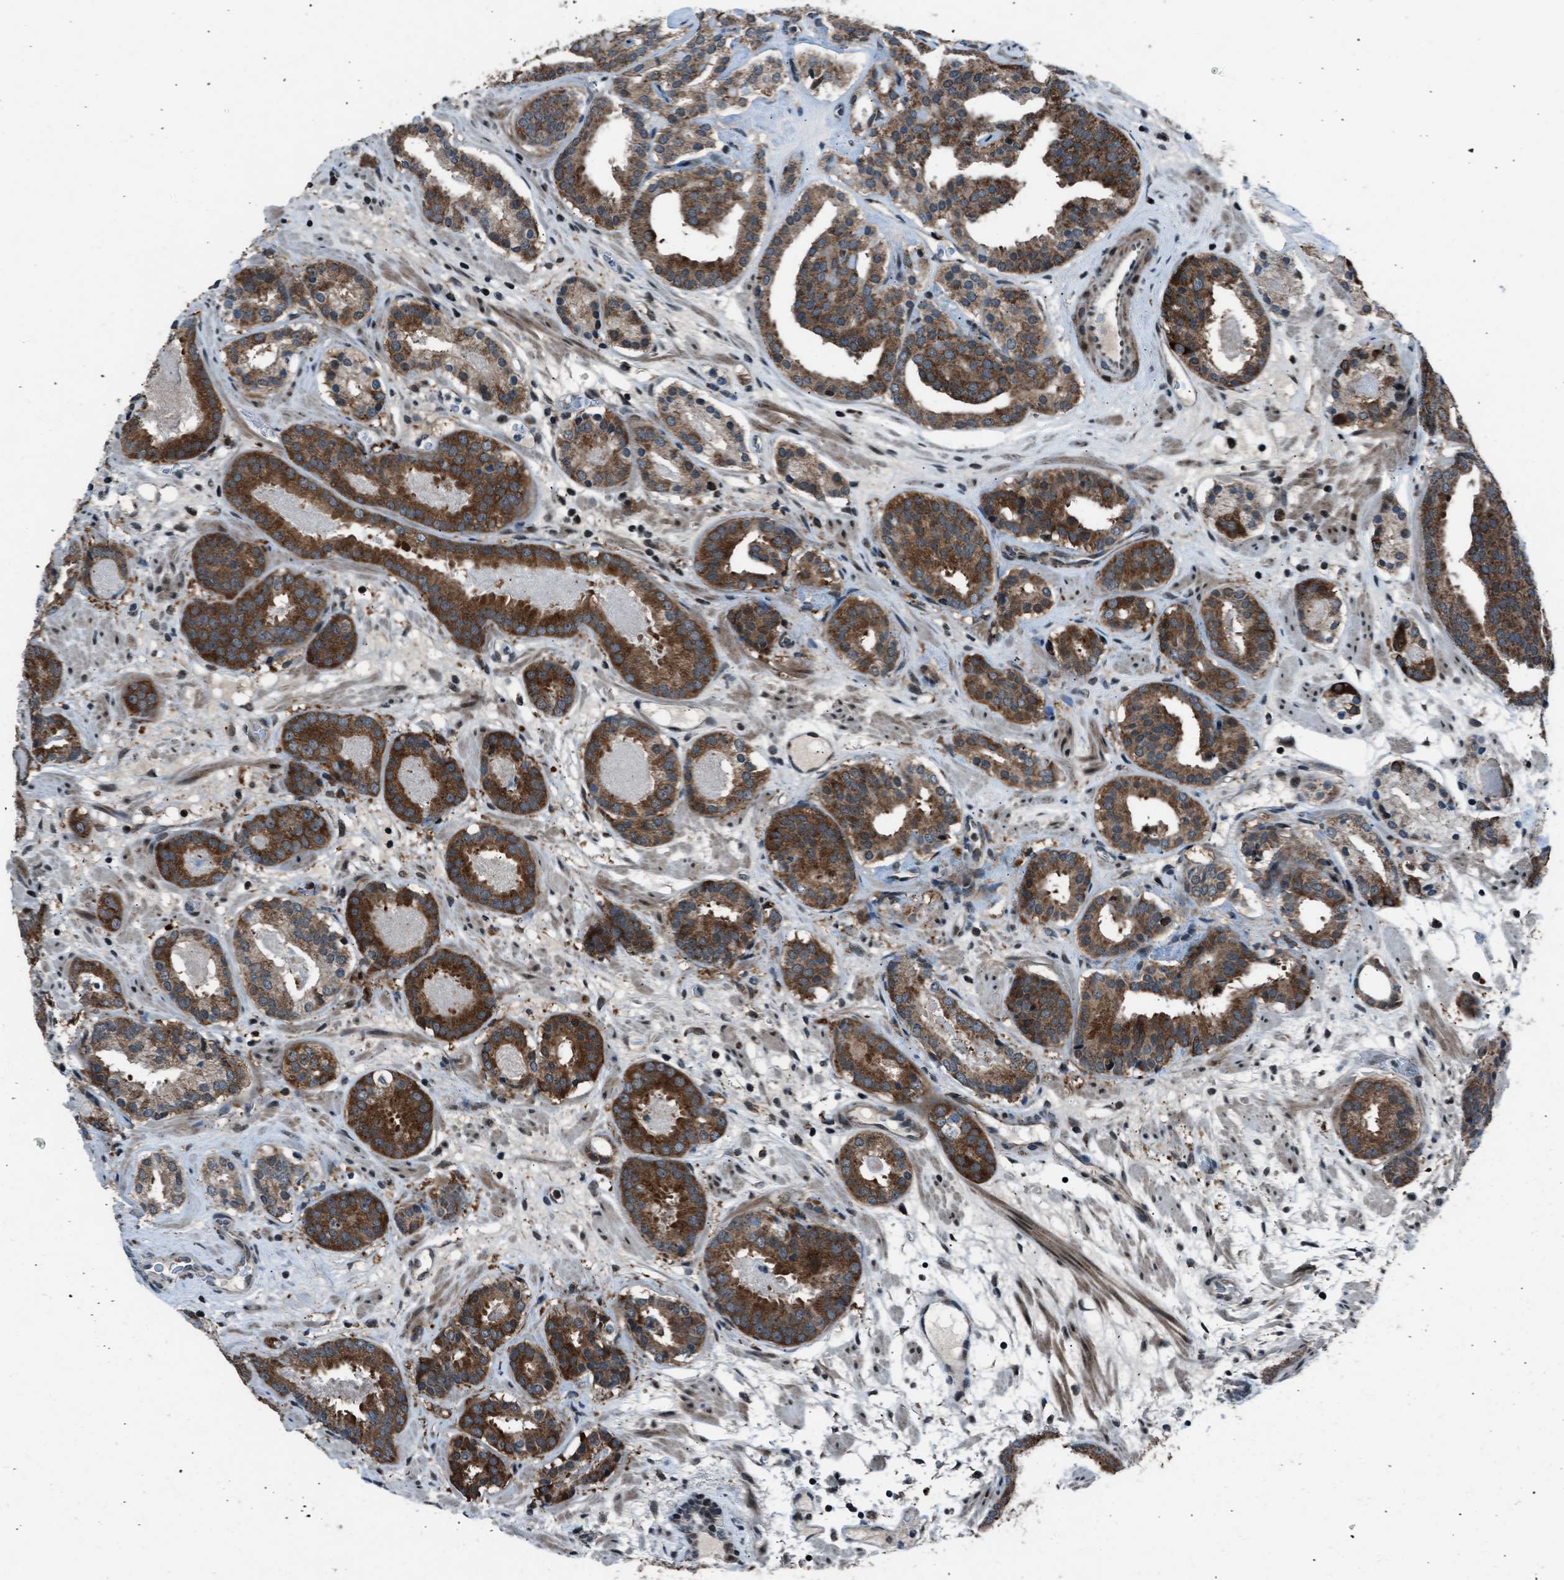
{"staining": {"intensity": "moderate", "quantity": ">75%", "location": "cytoplasmic/membranous"}, "tissue": "prostate cancer", "cell_type": "Tumor cells", "image_type": "cancer", "snomed": [{"axis": "morphology", "description": "Adenocarcinoma, Low grade"}, {"axis": "topography", "description": "Prostate"}], "caption": "A brown stain highlights moderate cytoplasmic/membranous positivity of a protein in prostate cancer (adenocarcinoma (low-grade)) tumor cells. (brown staining indicates protein expression, while blue staining denotes nuclei).", "gene": "MORC3", "patient": {"sex": "male", "age": 69}}